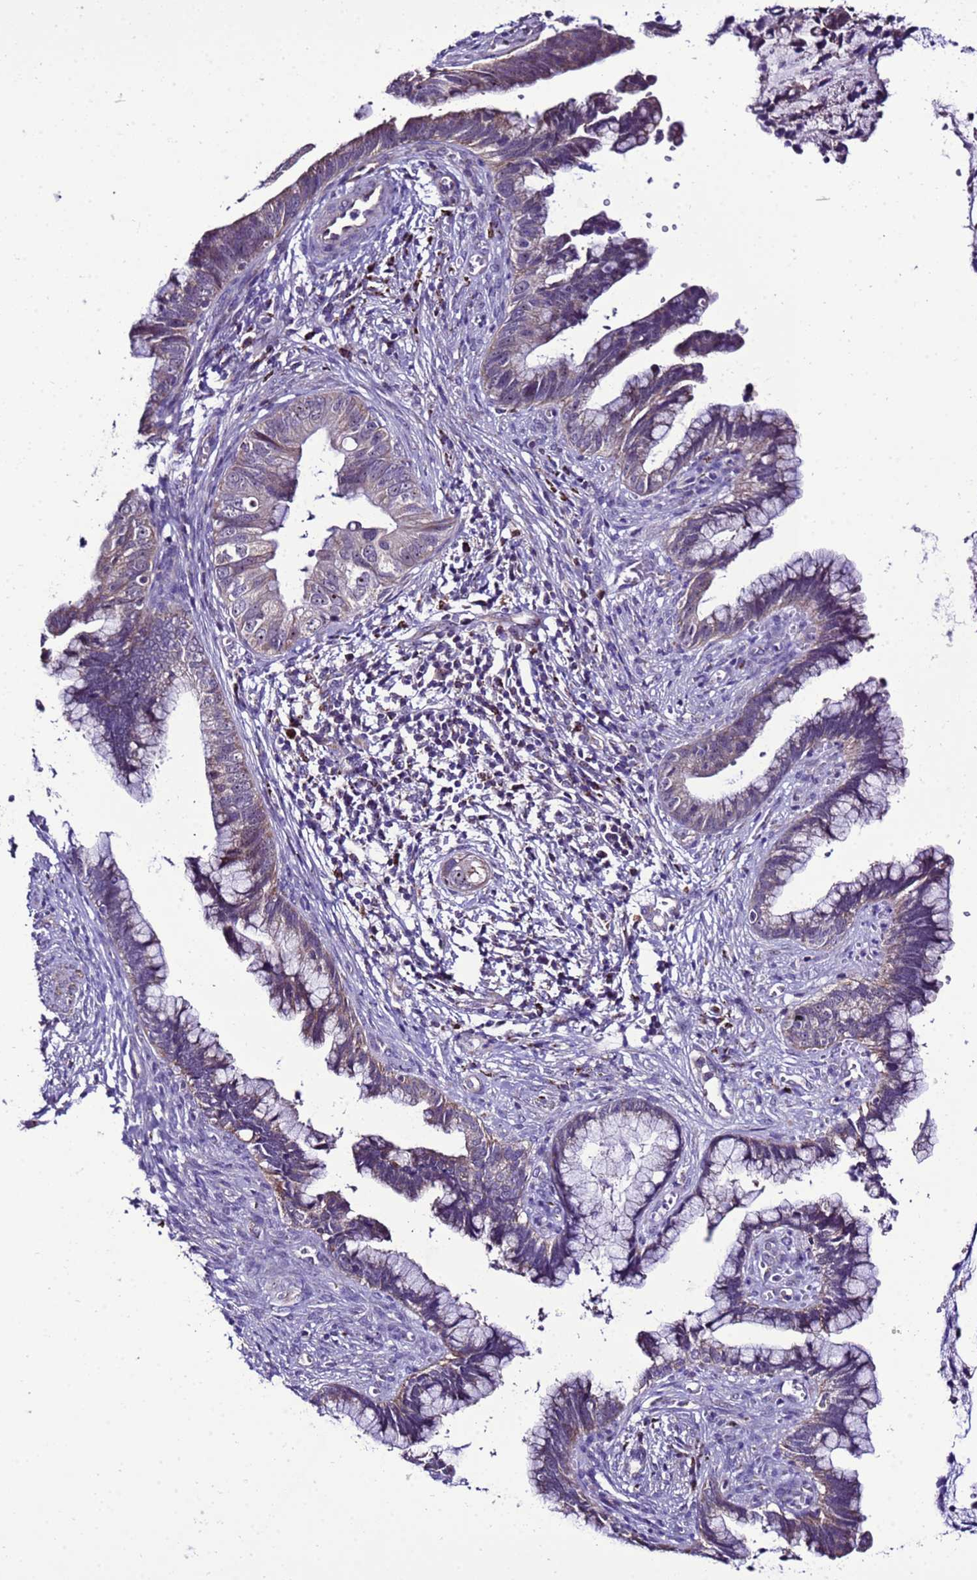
{"staining": {"intensity": "weak", "quantity": "25%-75%", "location": "cytoplasmic/membranous"}, "tissue": "cervical cancer", "cell_type": "Tumor cells", "image_type": "cancer", "snomed": [{"axis": "morphology", "description": "Adenocarcinoma, NOS"}, {"axis": "topography", "description": "Cervix"}], "caption": "Tumor cells reveal low levels of weak cytoplasmic/membranous staining in about 25%-75% of cells in human cervical cancer (adenocarcinoma). (IHC, brightfield microscopy, high magnification).", "gene": "DPH6", "patient": {"sex": "female", "age": 44}}